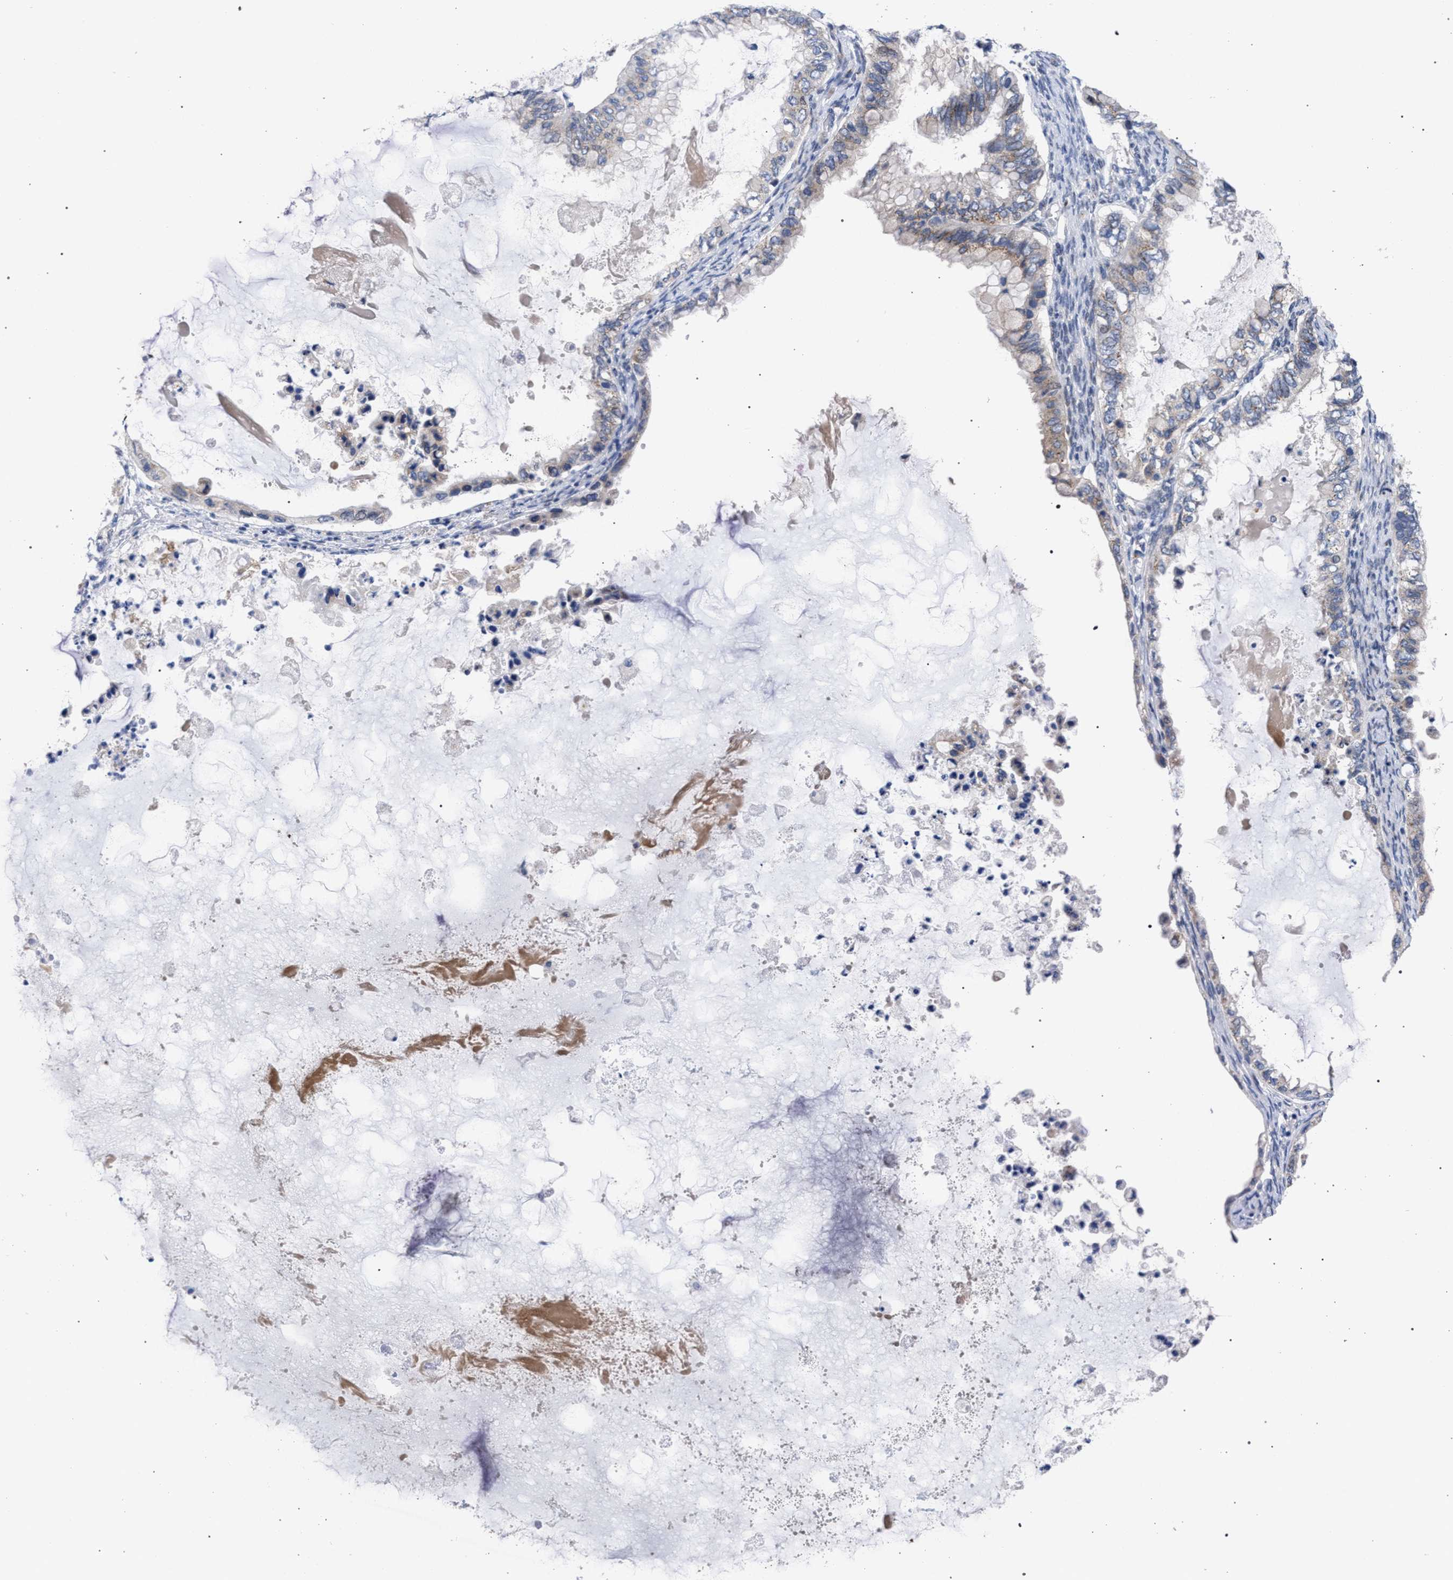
{"staining": {"intensity": "weak", "quantity": "25%-75%", "location": "cytoplasmic/membranous"}, "tissue": "ovarian cancer", "cell_type": "Tumor cells", "image_type": "cancer", "snomed": [{"axis": "morphology", "description": "Cystadenocarcinoma, mucinous, NOS"}, {"axis": "topography", "description": "Ovary"}], "caption": "DAB (3,3'-diaminobenzidine) immunohistochemical staining of human mucinous cystadenocarcinoma (ovarian) exhibits weak cytoplasmic/membranous protein staining in approximately 25%-75% of tumor cells. The protein is shown in brown color, while the nuclei are stained blue.", "gene": "GOLGA2", "patient": {"sex": "female", "age": 80}}